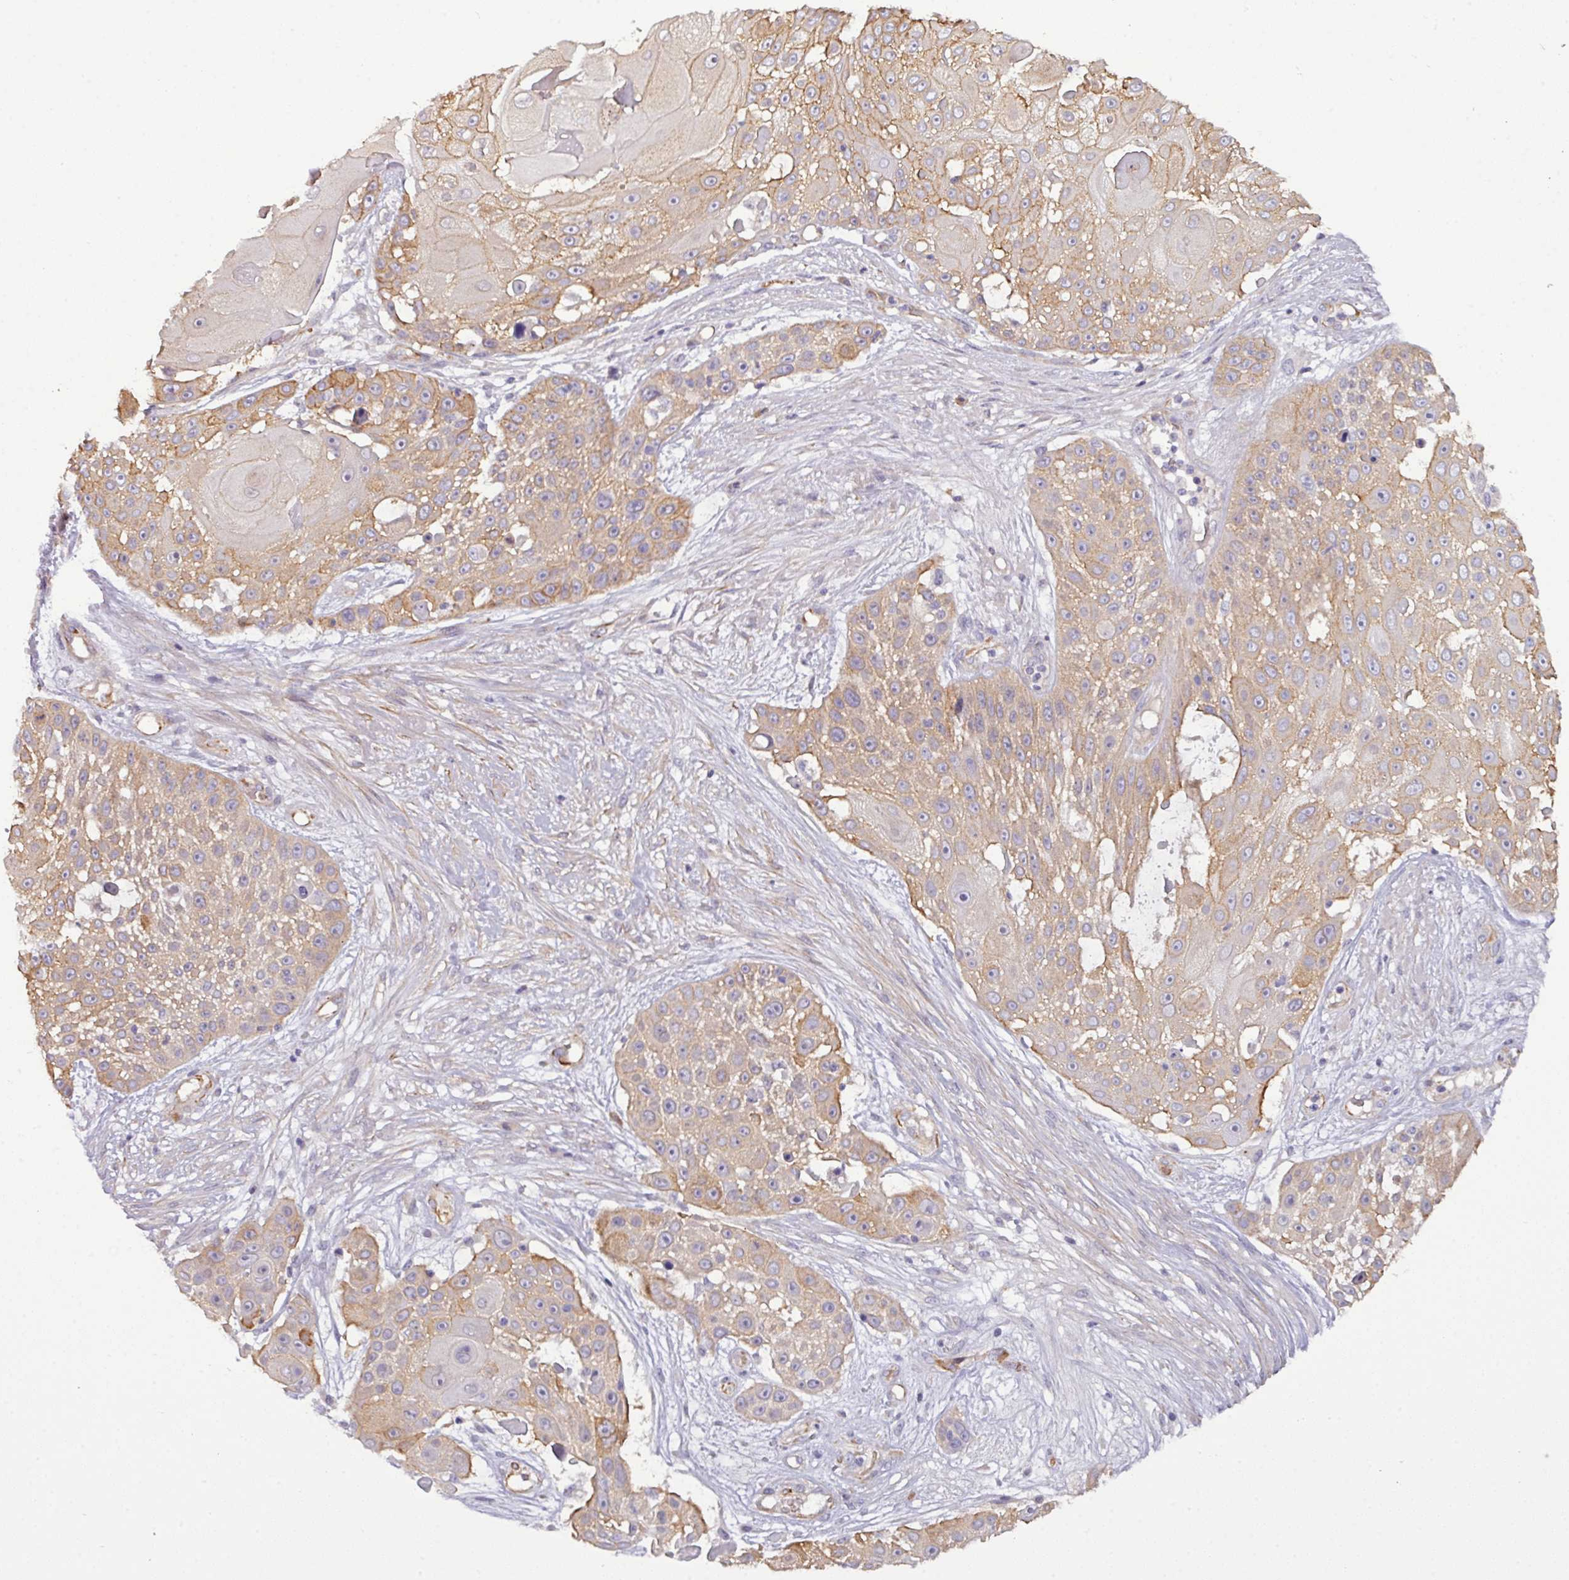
{"staining": {"intensity": "moderate", "quantity": "25%-75%", "location": "cytoplasmic/membranous"}, "tissue": "skin cancer", "cell_type": "Tumor cells", "image_type": "cancer", "snomed": [{"axis": "morphology", "description": "Squamous cell carcinoma, NOS"}, {"axis": "topography", "description": "Skin"}], "caption": "The photomicrograph shows staining of skin squamous cell carcinoma, revealing moderate cytoplasmic/membranous protein staining (brown color) within tumor cells. (brown staining indicates protein expression, while blue staining denotes nuclei).", "gene": "PARD6A", "patient": {"sex": "female", "age": 86}}